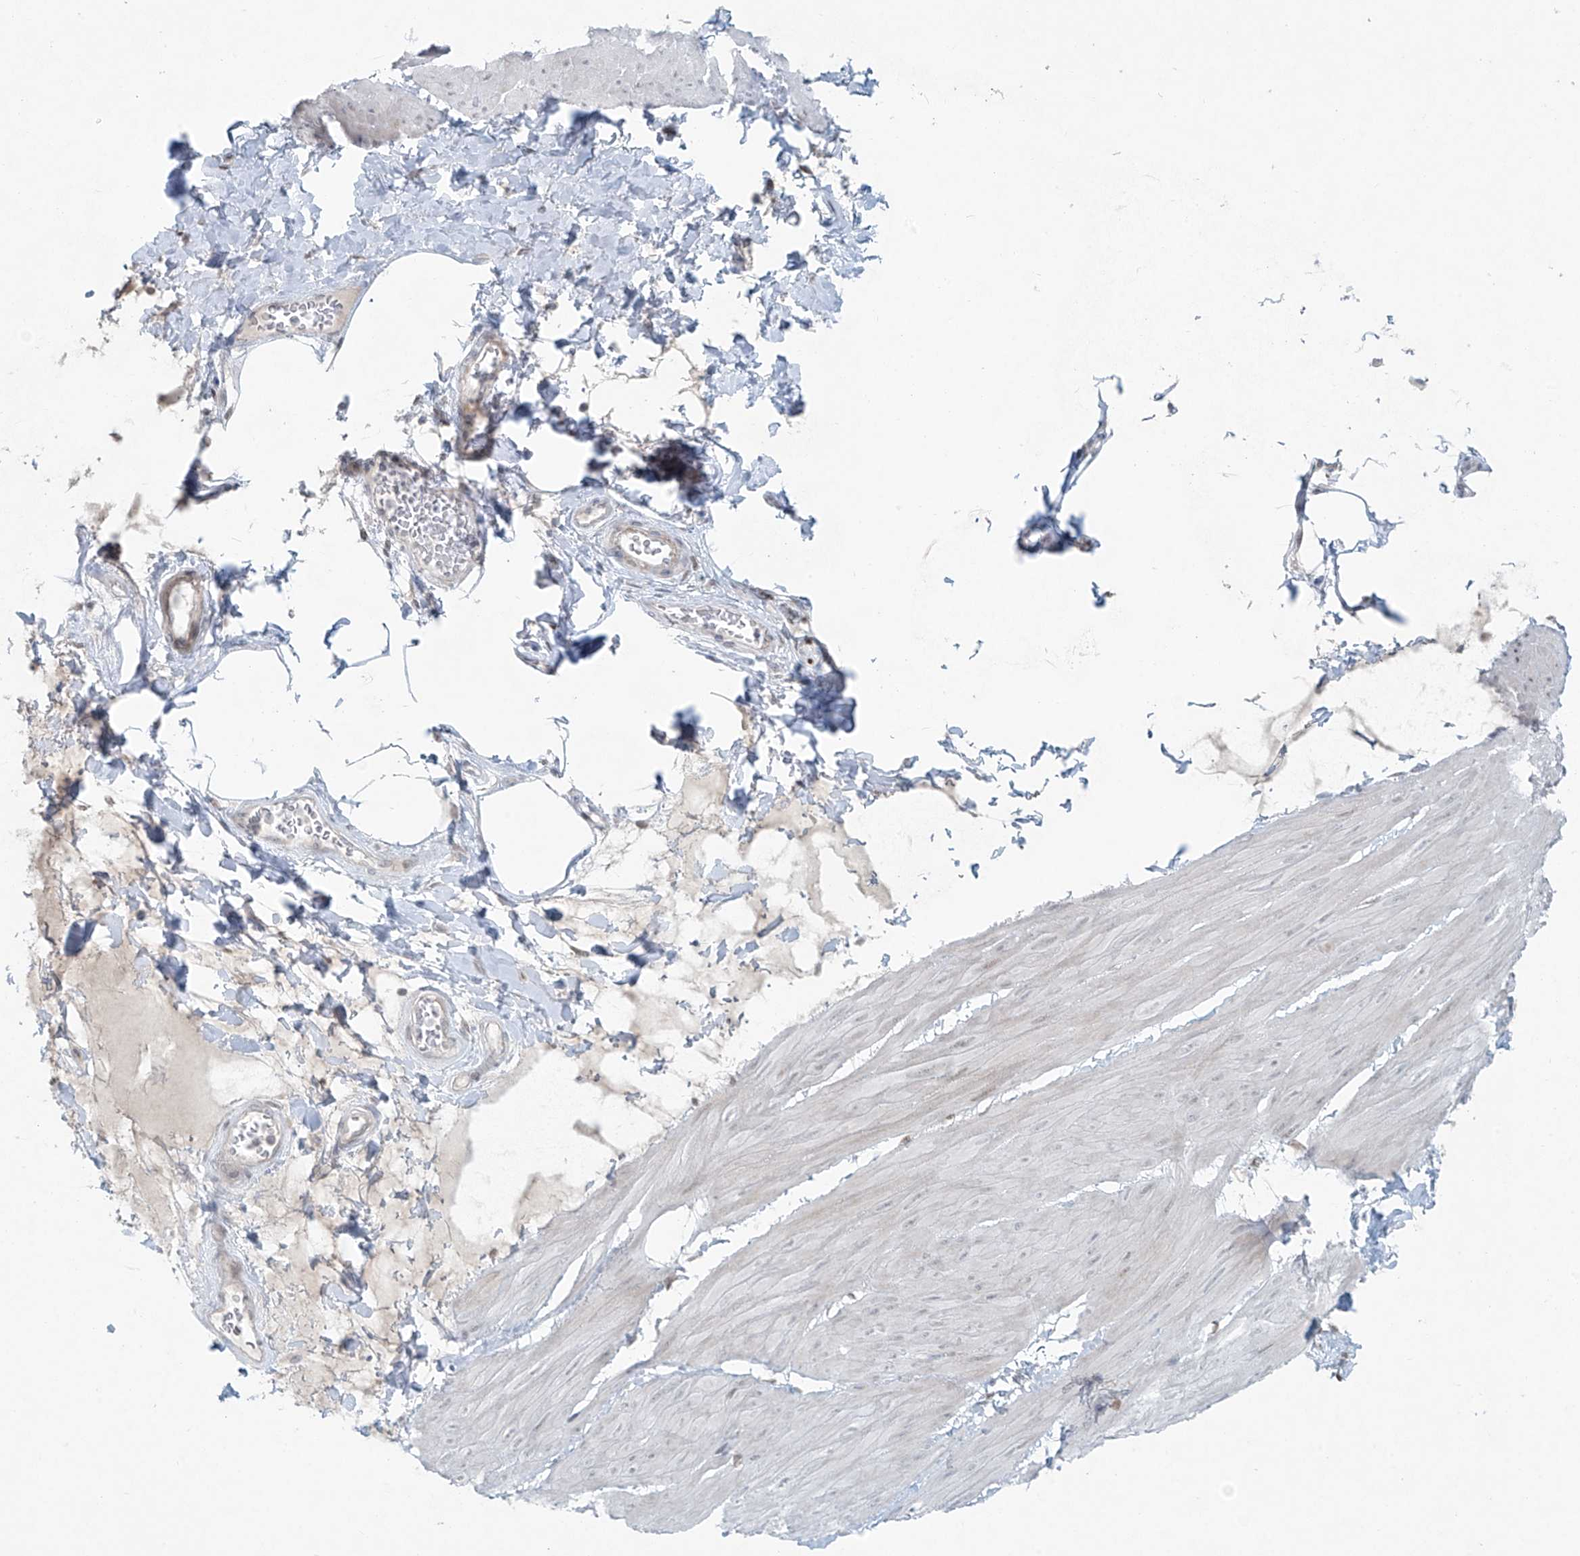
{"staining": {"intensity": "negative", "quantity": "none", "location": "none"}, "tissue": "smooth muscle", "cell_type": "Smooth muscle cells", "image_type": "normal", "snomed": [{"axis": "morphology", "description": "Urothelial carcinoma, High grade"}, {"axis": "topography", "description": "Urinary bladder"}], "caption": "IHC histopathology image of unremarkable human smooth muscle stained for a protein (brown), which reveals no expression in smooth muscle cells.", "gene": "PPAT", "patient": {"sex": "male", "age": 46}}